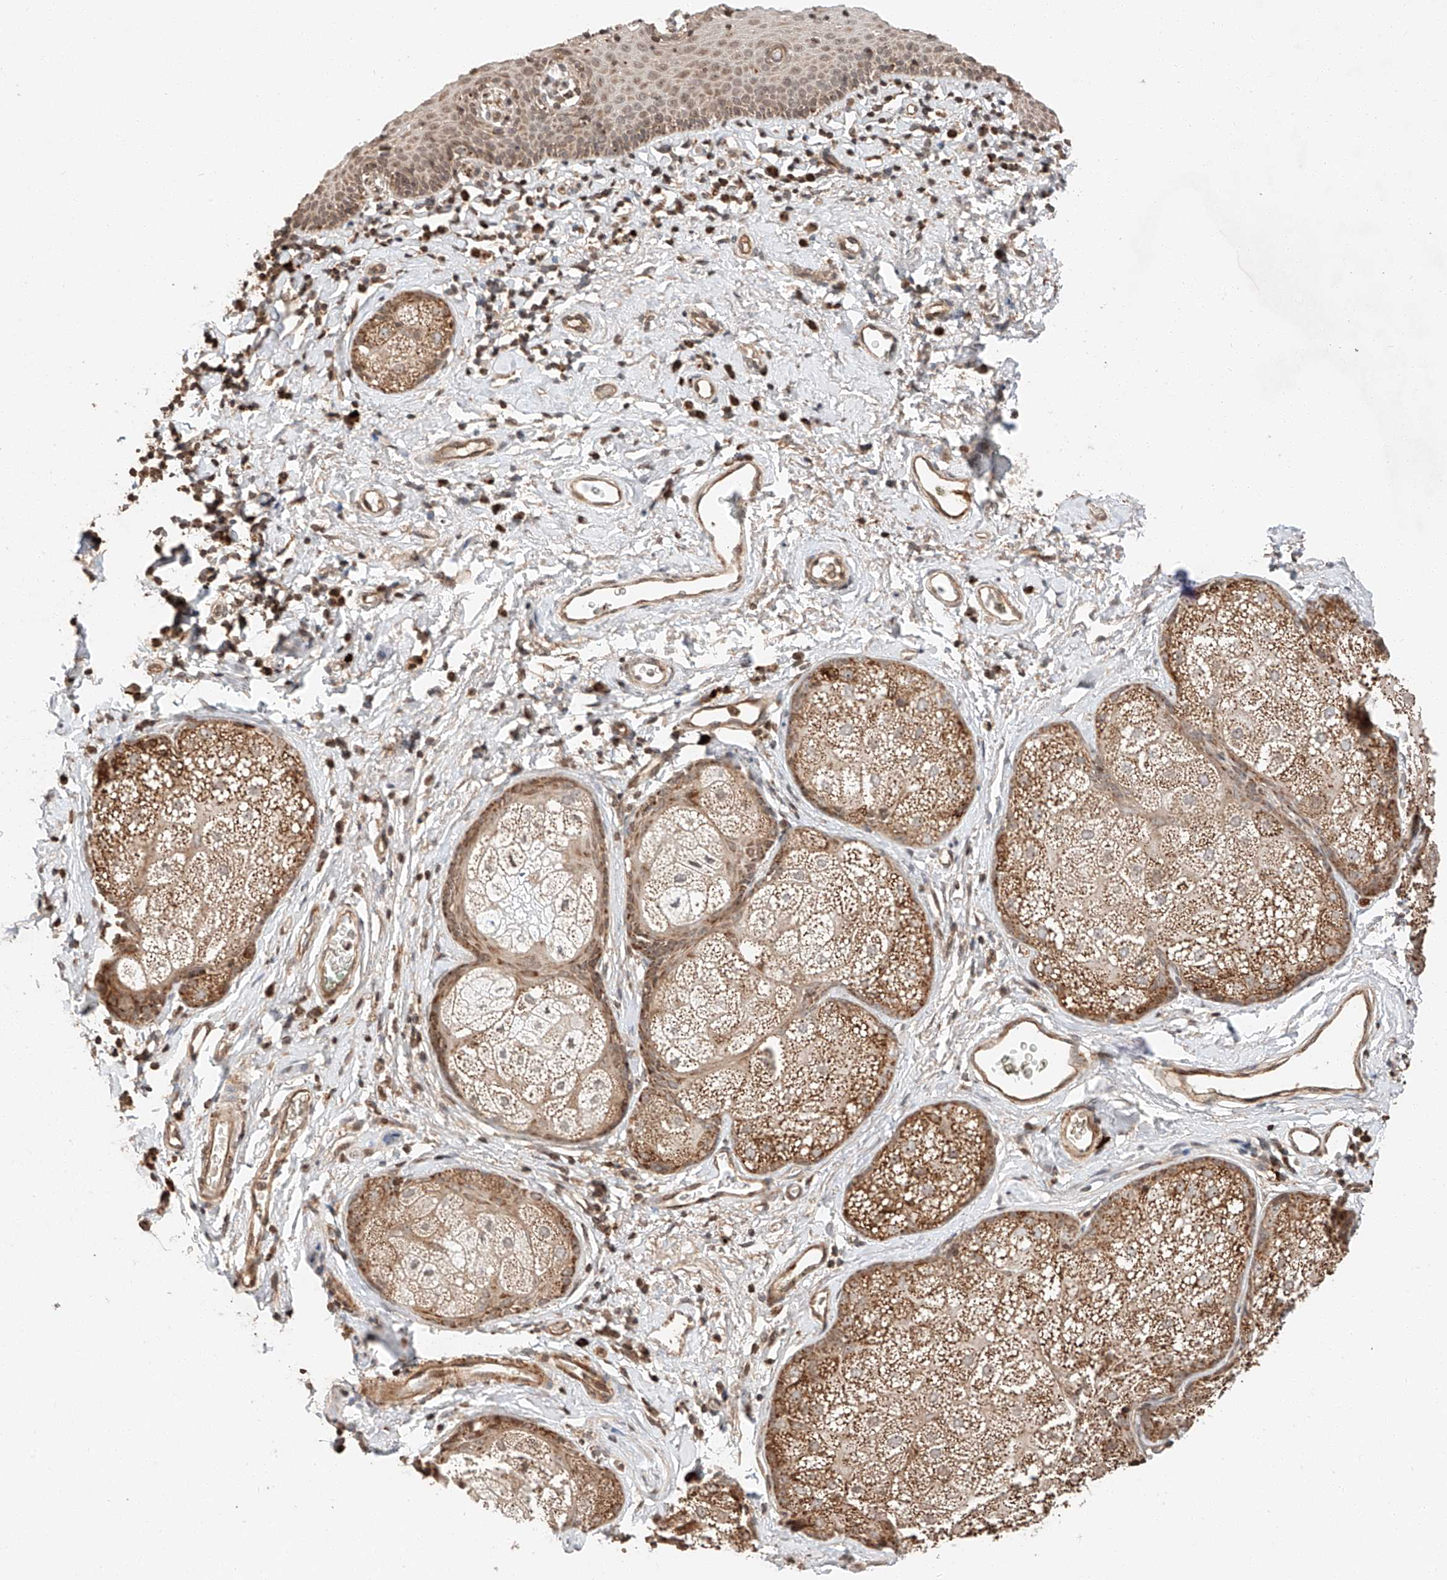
{"staining": {"intensity": "moderate", "quantity": "25%-75%", "location": "cytoplasmic/membranous,nuclear"}, "tissue": "skin", "cell_type": "Epidermal cells", "image_type": "normal", "snomed": [{"axis": "morphology", "description": "Normal tissue, NOS"}, {"axis": "topography", "description": "Vulva"}], "caption": "The immunohistochemical stain shows moderate cytoplasmic/membranous,nuclear staining in epidermal cells of unremarkable skin.", "gene": "ARHGAP33", "patient": {"sex": "female", "age": 66}}